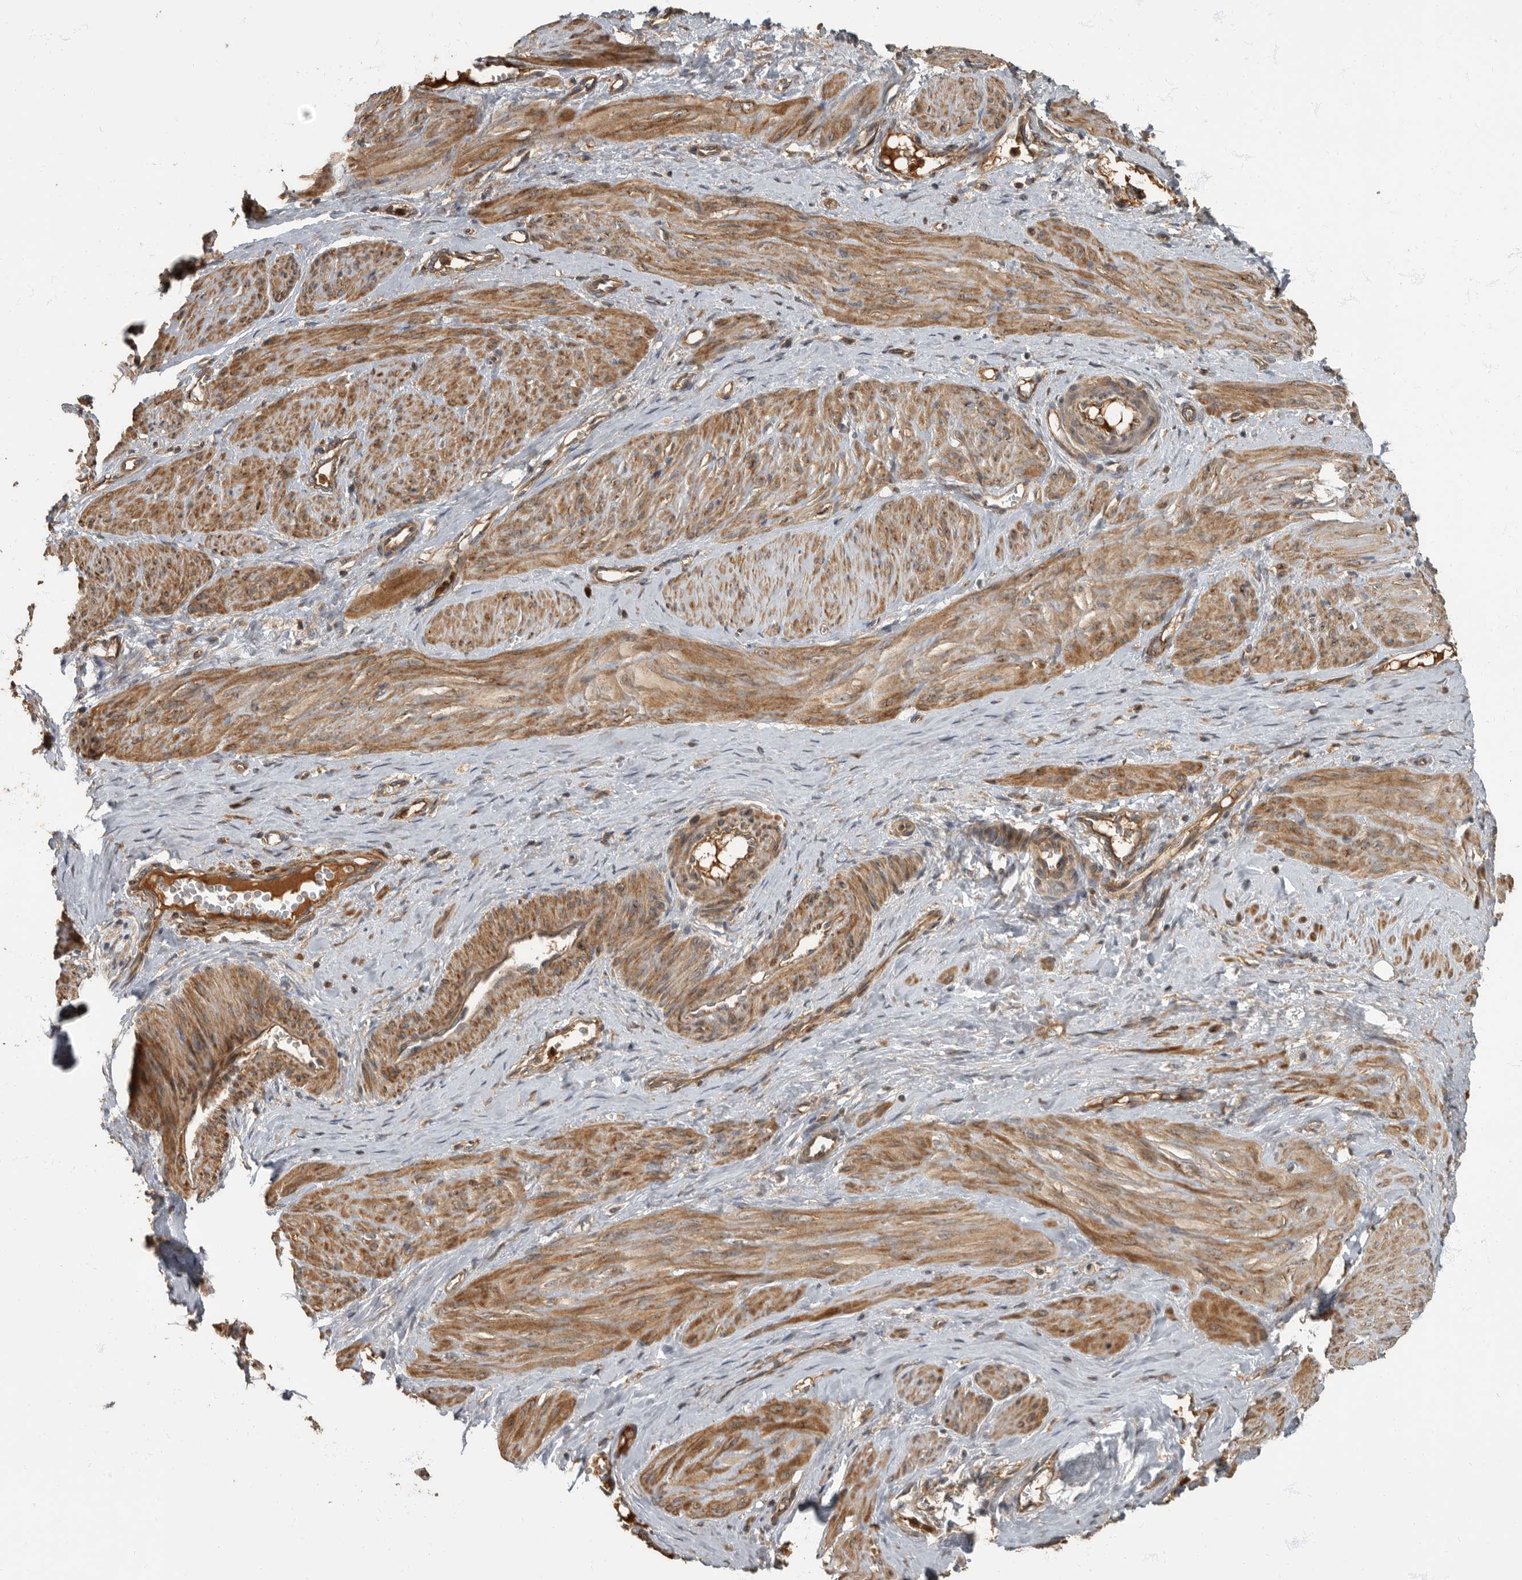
{"staining": {"intensity": "strong", "quantity": "25%-75%", "location": "cytoplasmic/membranous"}, "tissue": "smooth muscle", "cell_type": "Smooth muscle cells", "image_type": "normal", "snomed": [{"axis": "morphology", "description": "Normal tissue, NOS"}, {"axis": "topography", "description": "Endometrium"}], "caption": "A high-resolution histopathology image shows immunohistochemistry (IHC) staining of unremarkable smooth muscle, which demonstrates strong cytoplasmic/membranous positivity in about 25%-75% of smooth muscle cells.", "gene": "DAAM1", "patient": {"sex": "female", "age": 33}}